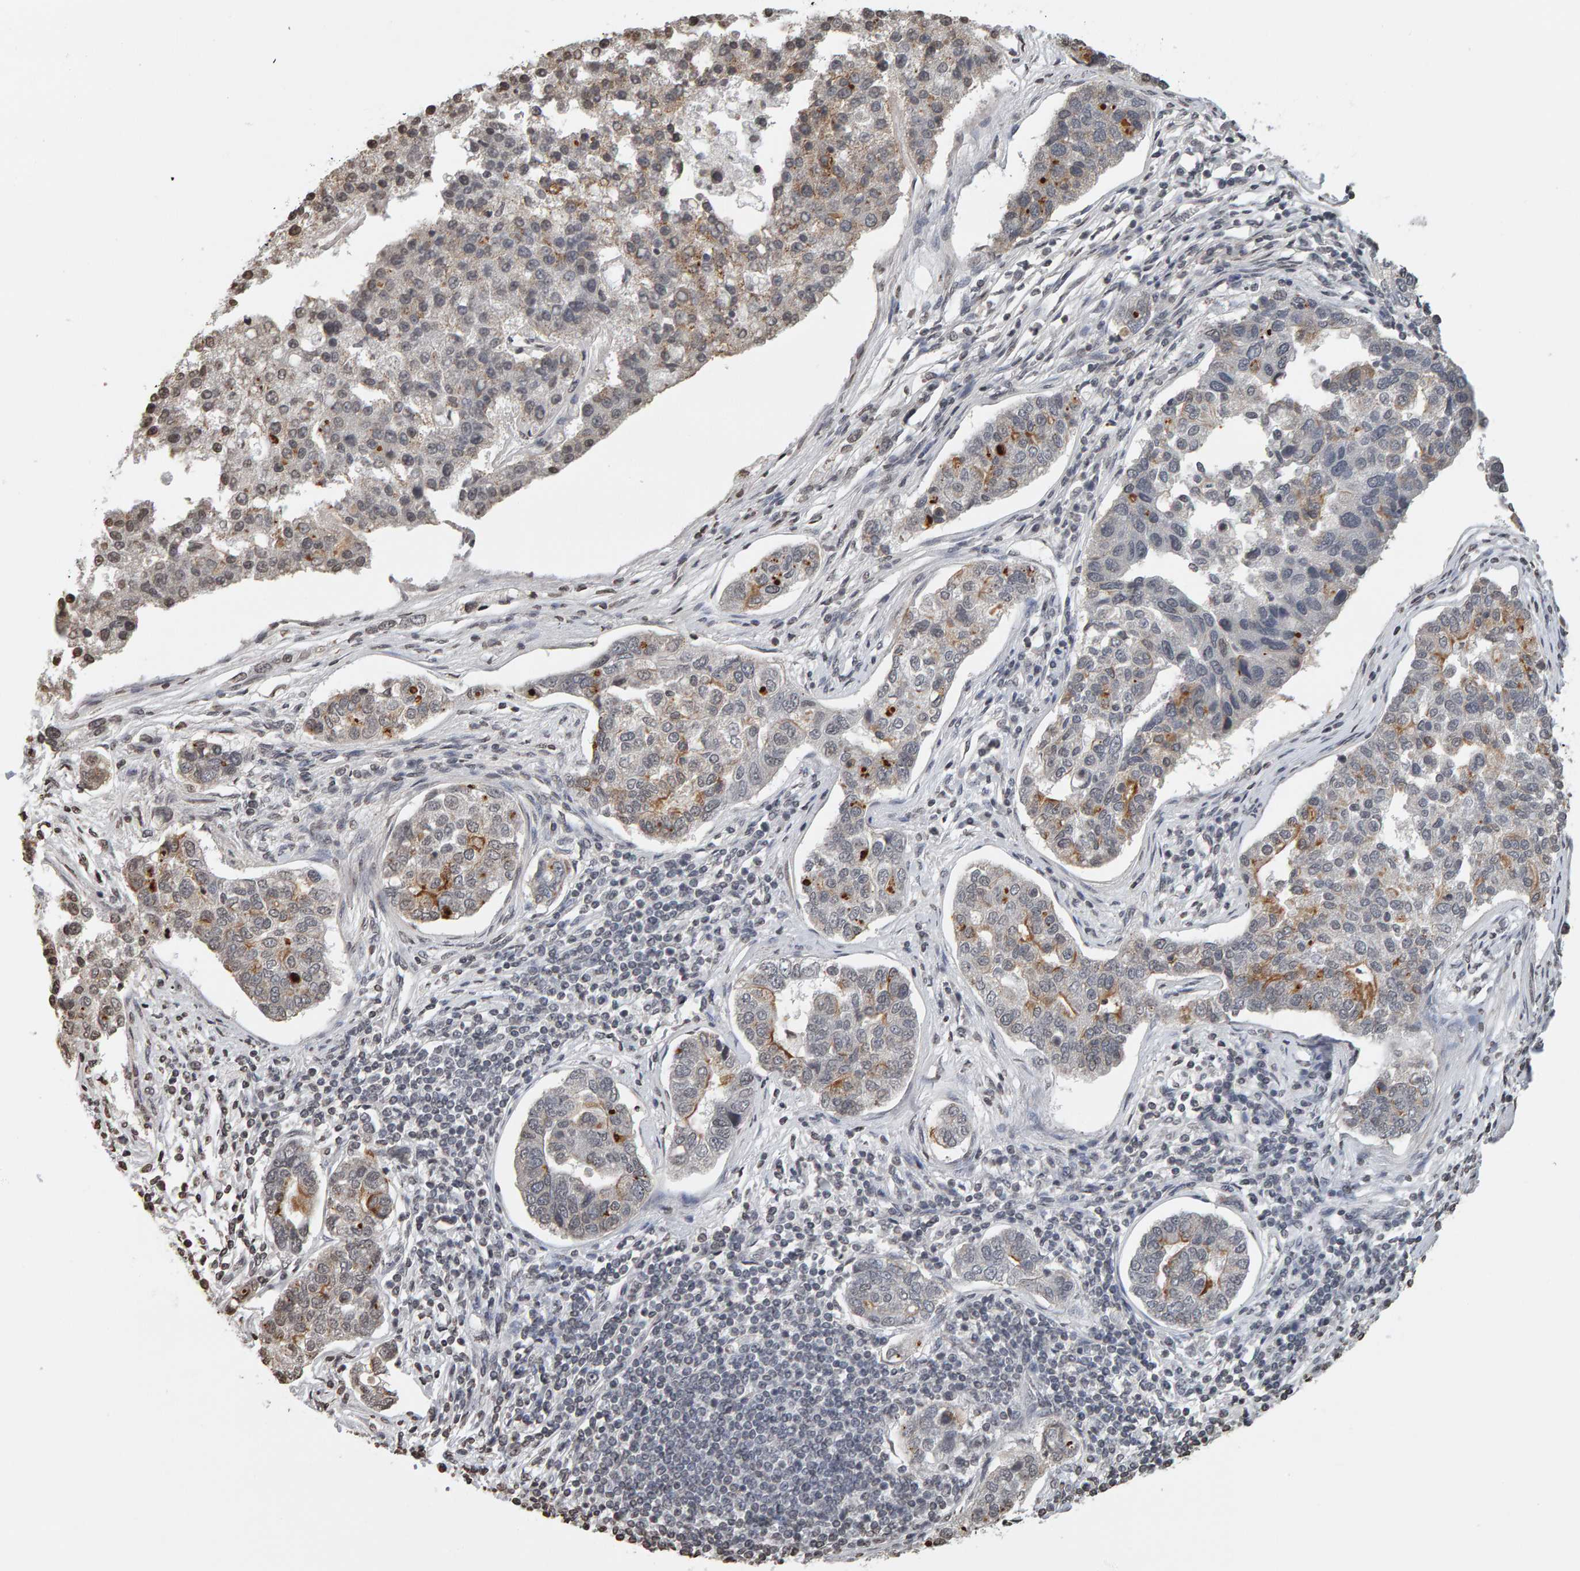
{"staining": {"intensity": "moderate", "quantity": "<25%", "location": "cytoplasmic/membranous"}, "tissue": "pancreatic cancer", "cell_type": "Tumor cells", "image_type": "cancer", "snomed": [{"axis": "morphology", "description": "Adenocarcinoma, NOS"}, {"axis": "topography", "description": "Pancreas"}], "caption": "Human adenocarcinoma (pancreatic) stained with a brown dye reveals moderate cytoplasmic/membranous positive positivity in approximately <25% of tumor cells.", "gene": "AFF4", "patient": {"sex": "female", "age": 61}}